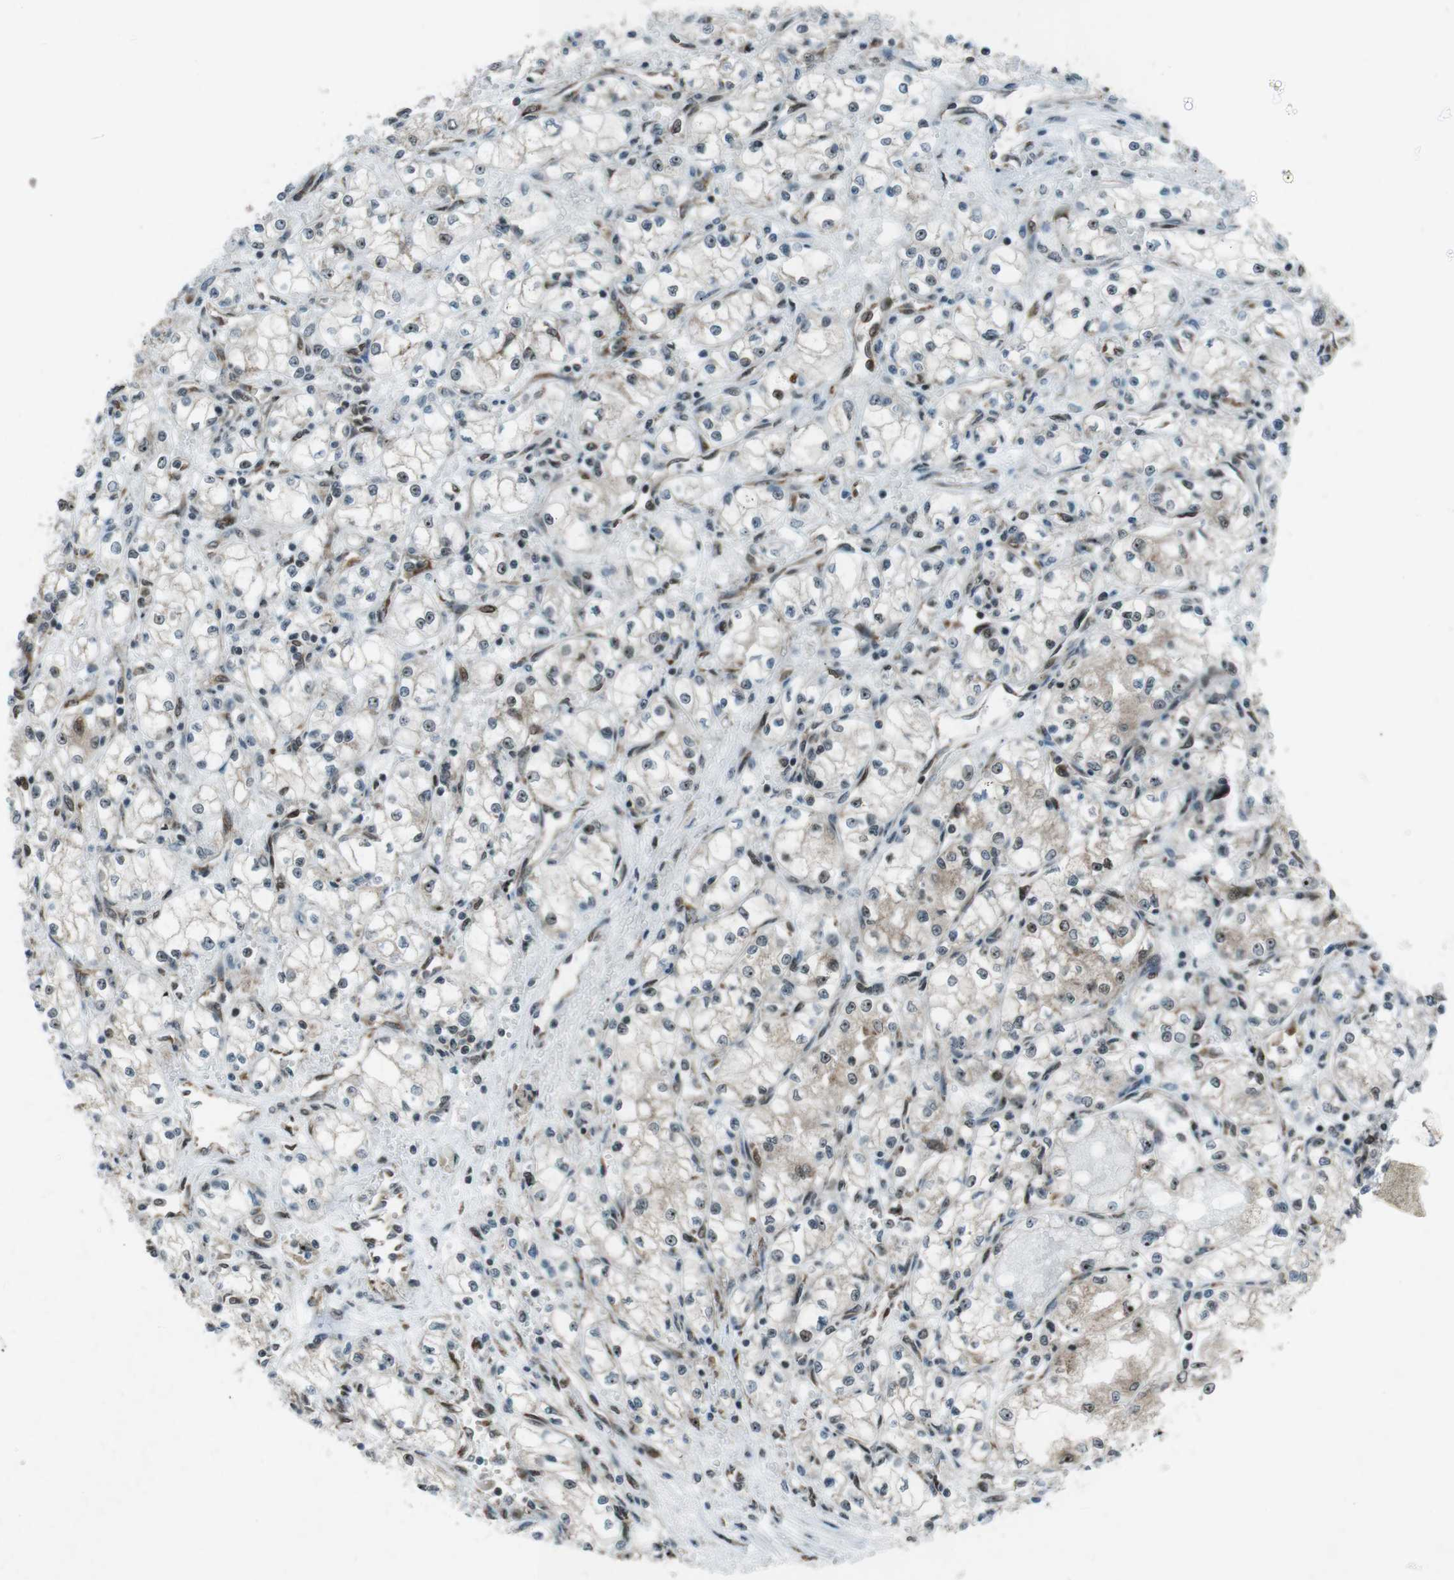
{"staining": {"intensity": "weak", "quantity": "25%-75%", "location": "cytoplasmic/membranous,nuclear"}, "tissue": "renal cancer", "cell_type": "Tumor cells", "image_type": "cancer", "snomed": [{"axis": "morphology", "description": "Normal tissue, NOS"}, {"axis": "morphology", "description": "Adenocarcinoma, NOS"}, {"axis": "topography", "description": "Kidney"}], "caption": "A histopathology image showing weak cytoplasmic/membranous and nuclear expression in approximately 25%-75% of tumor cells in renal cancer, as visualized by brown immunohistochemical staining.", "gene": "CSNK1D", "patient": {"sex": "male", "age": 59}}